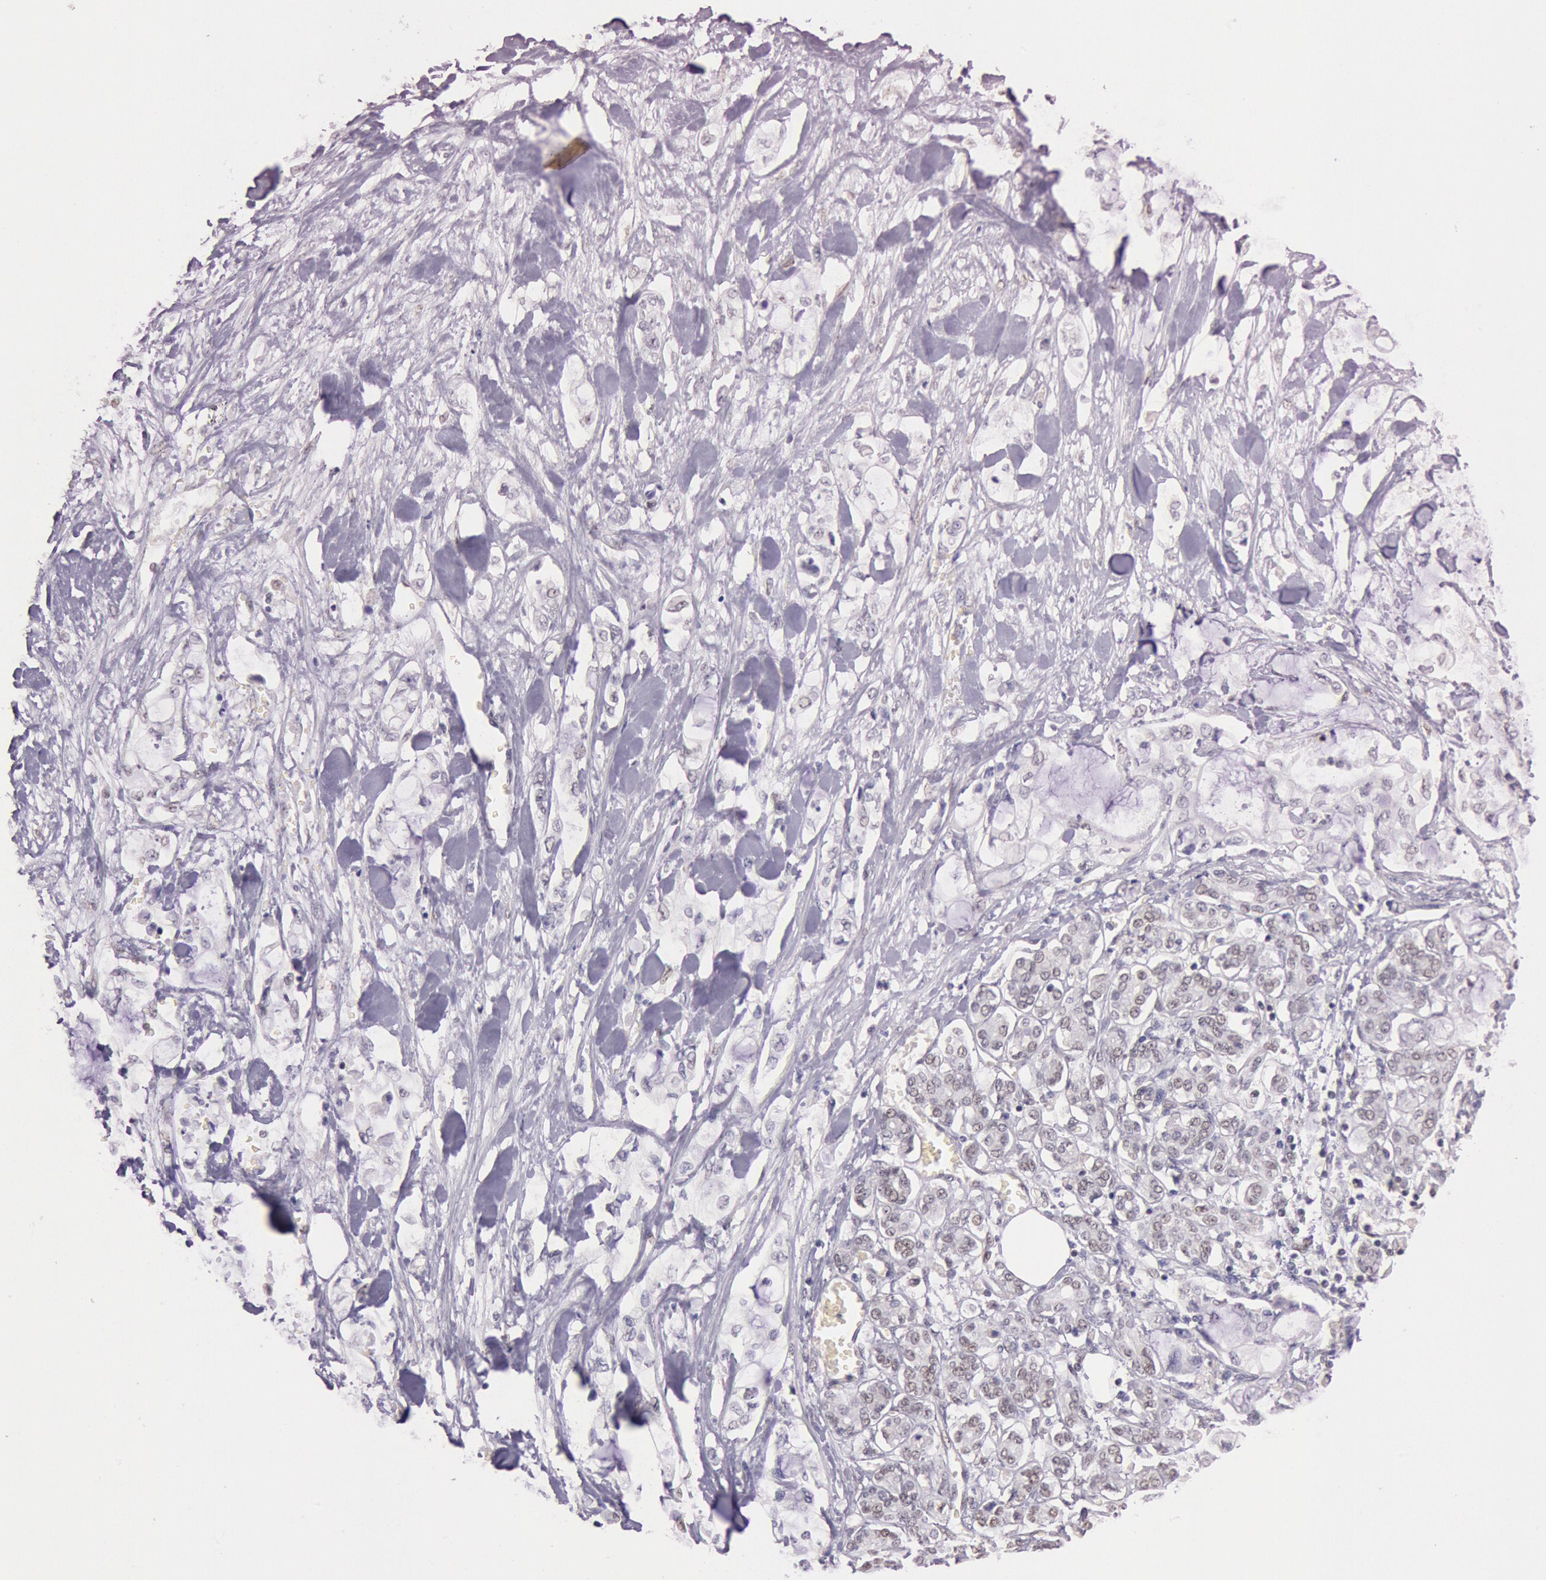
{"staining": {"intensity": "negative", "quantity": "none", "location": "none"}, "tissue": "pancreatic cancer", "cell_type": "Tumor cells", "image_type": "cancer", "snomed": [{"axis": "morphology", "description": "Adenocarcinoma, NOS"}, {"axis": "topography", "description": "Pancreas"}], "caption": "Immunohistochemical staining of pancreatic cancer (adenocarcinoma) demonstrates no significant expression in tumor cells. The staining was performed using DAB to visualize the protein expression in brown, while the nuclei were stained in blue with hematoxylin (Magnification: 20x).", "gene": "TASL", "patient": {"sex": "female", "age": 70}}